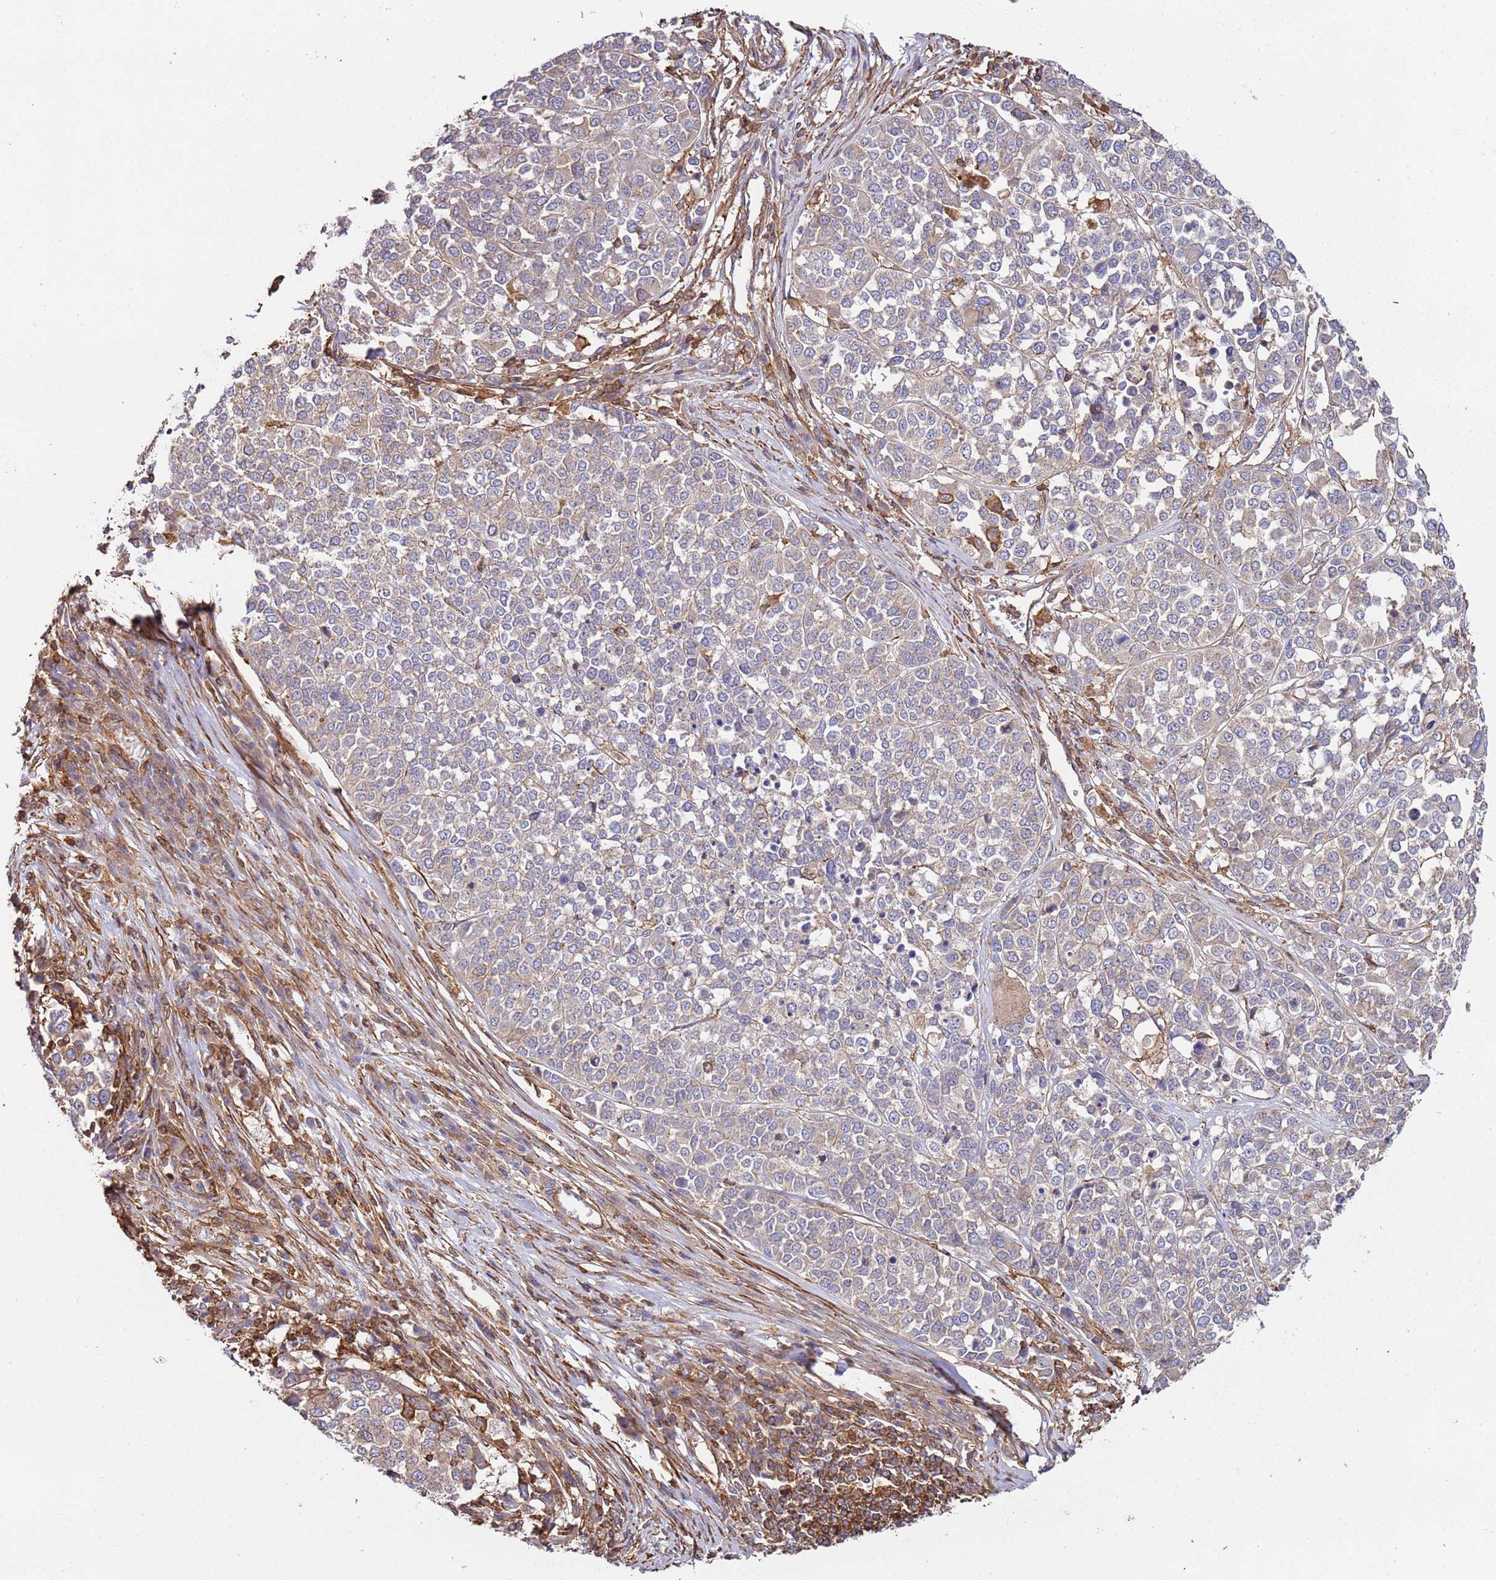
{"staining": {"intensity": "weak", "quantity": "25%-75%", "location": "cytoplasmic/membranous"}, "tissue": "melanoma", "cell_type": "Tumor cells", "image_type": "cancer", "snomed": [{"axis": "morphology", "description": "Malignant melanoma, Metastatic site"}, {"axis": "topography", "description": "Lymph node"}], "caption": "Immunohistochemistry (IHC) (DAB (3,3'-diaminobenzidine)) staining of melanoma demonstrates weak cytoplasmic/membranous protein positivity in about 25%-75% of tumor cells.", "gene": "CYP2U1", "patient": {"sex": "male", "age": 44}}